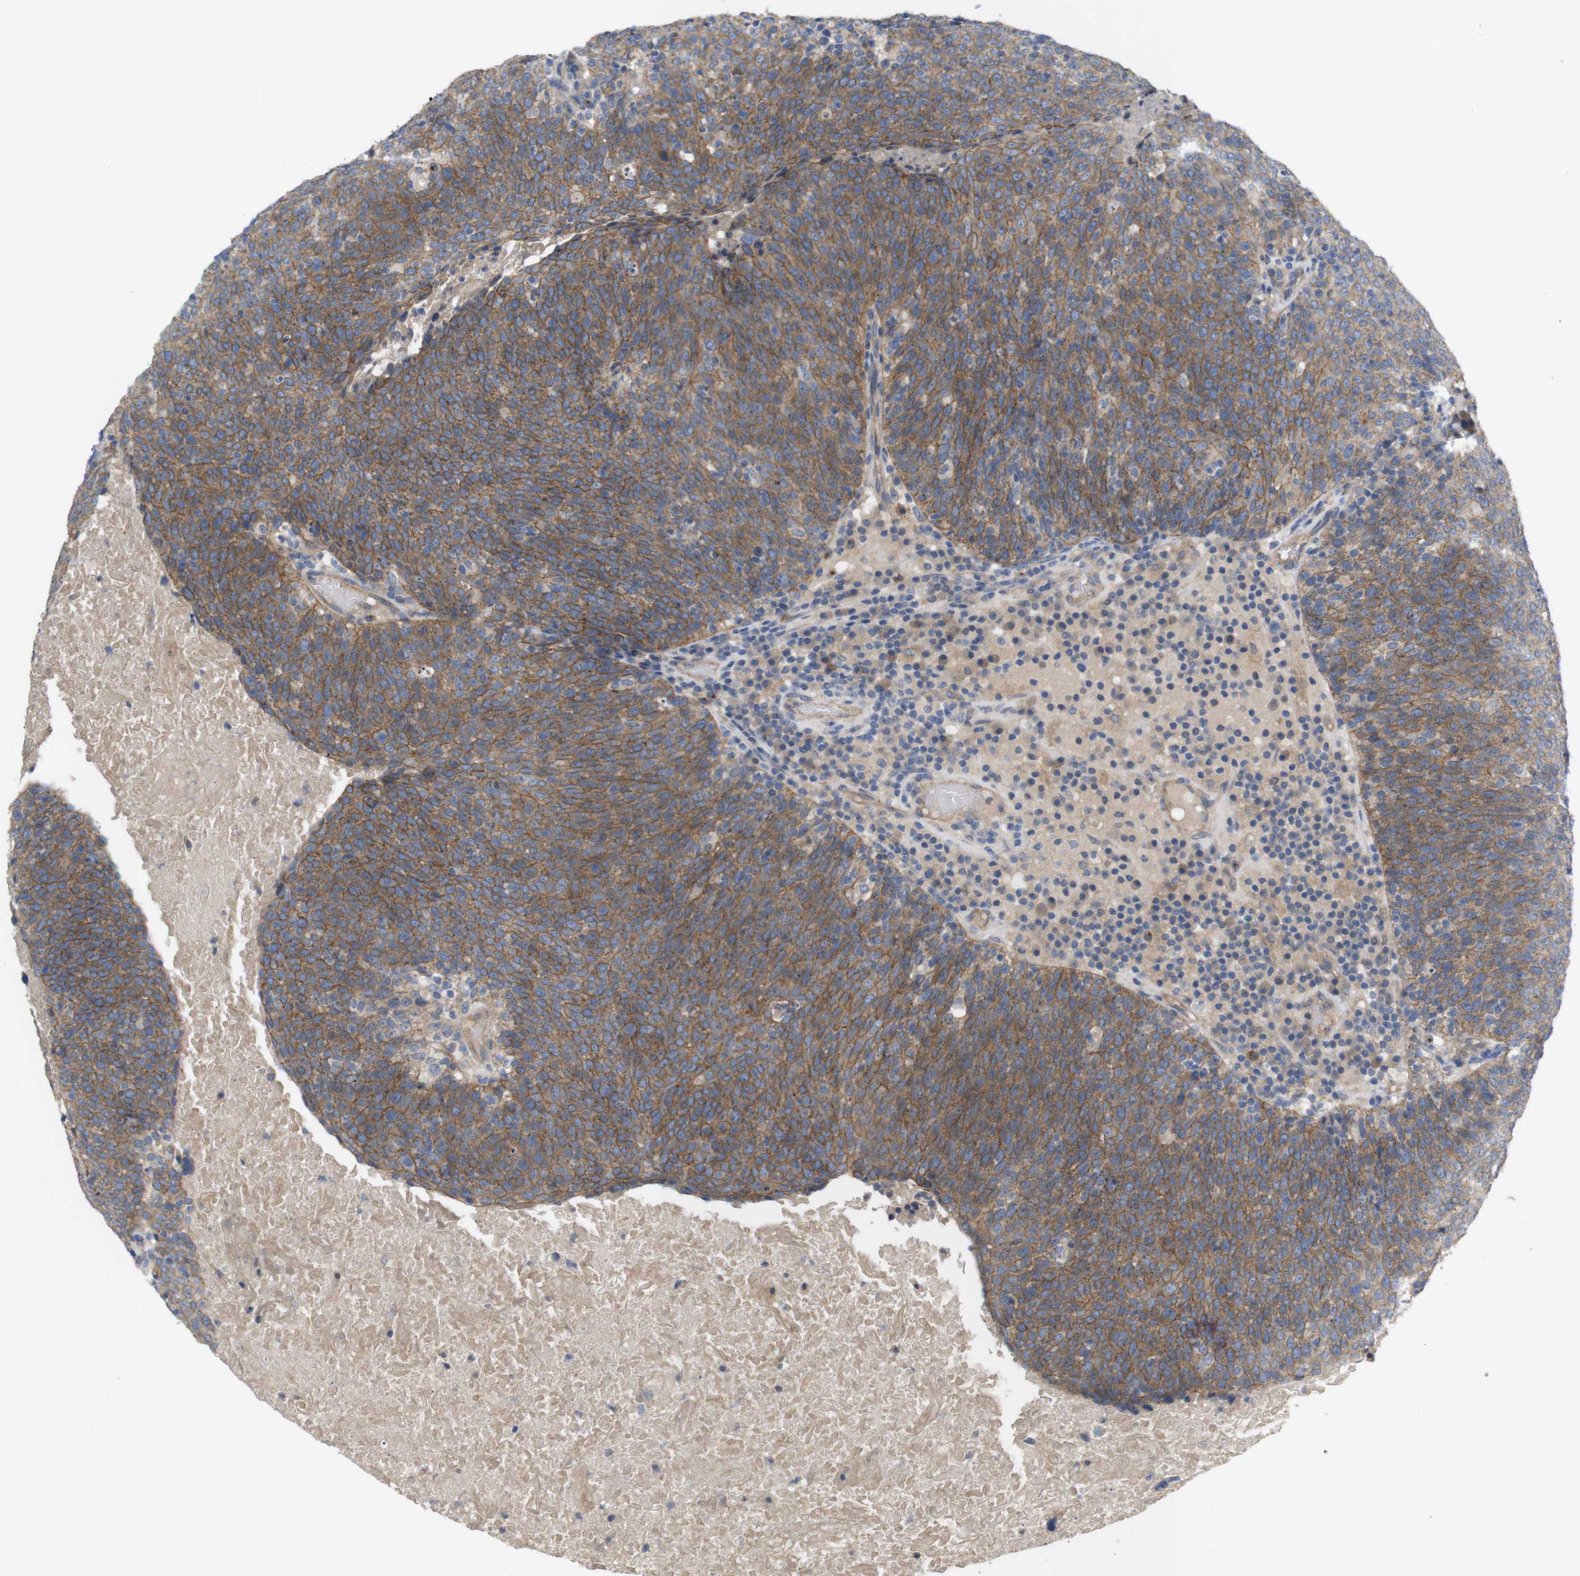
{"staining": {"intensity": "moderate", "quantity": ">75%", "location": "cytoplasmic/membranous"}, "tissue": "head and neck cancer", "cell_type": "Tumor cells", "image_type": "cancer", "snomed": [{"axis": "morphology", "description": "Squamous cell carcinoma, NOS"}, {"axis": "morphology", "description": "Squamous cell carcinoma, metastatic, NOS"}, {"axis": "topography", "description": "Lymph node"}, {"axis": "topography", "description": "Head-Neck"}], "caption": "Human head and neck metastatic squamous cell carcinoma stained for a protein (brown) displays moderate cytoplasmic/membranous positive positivity in about >75% of tumor cells.", "gene": "KIDINS220", "patient": {"sex": "male", "age": 62}}